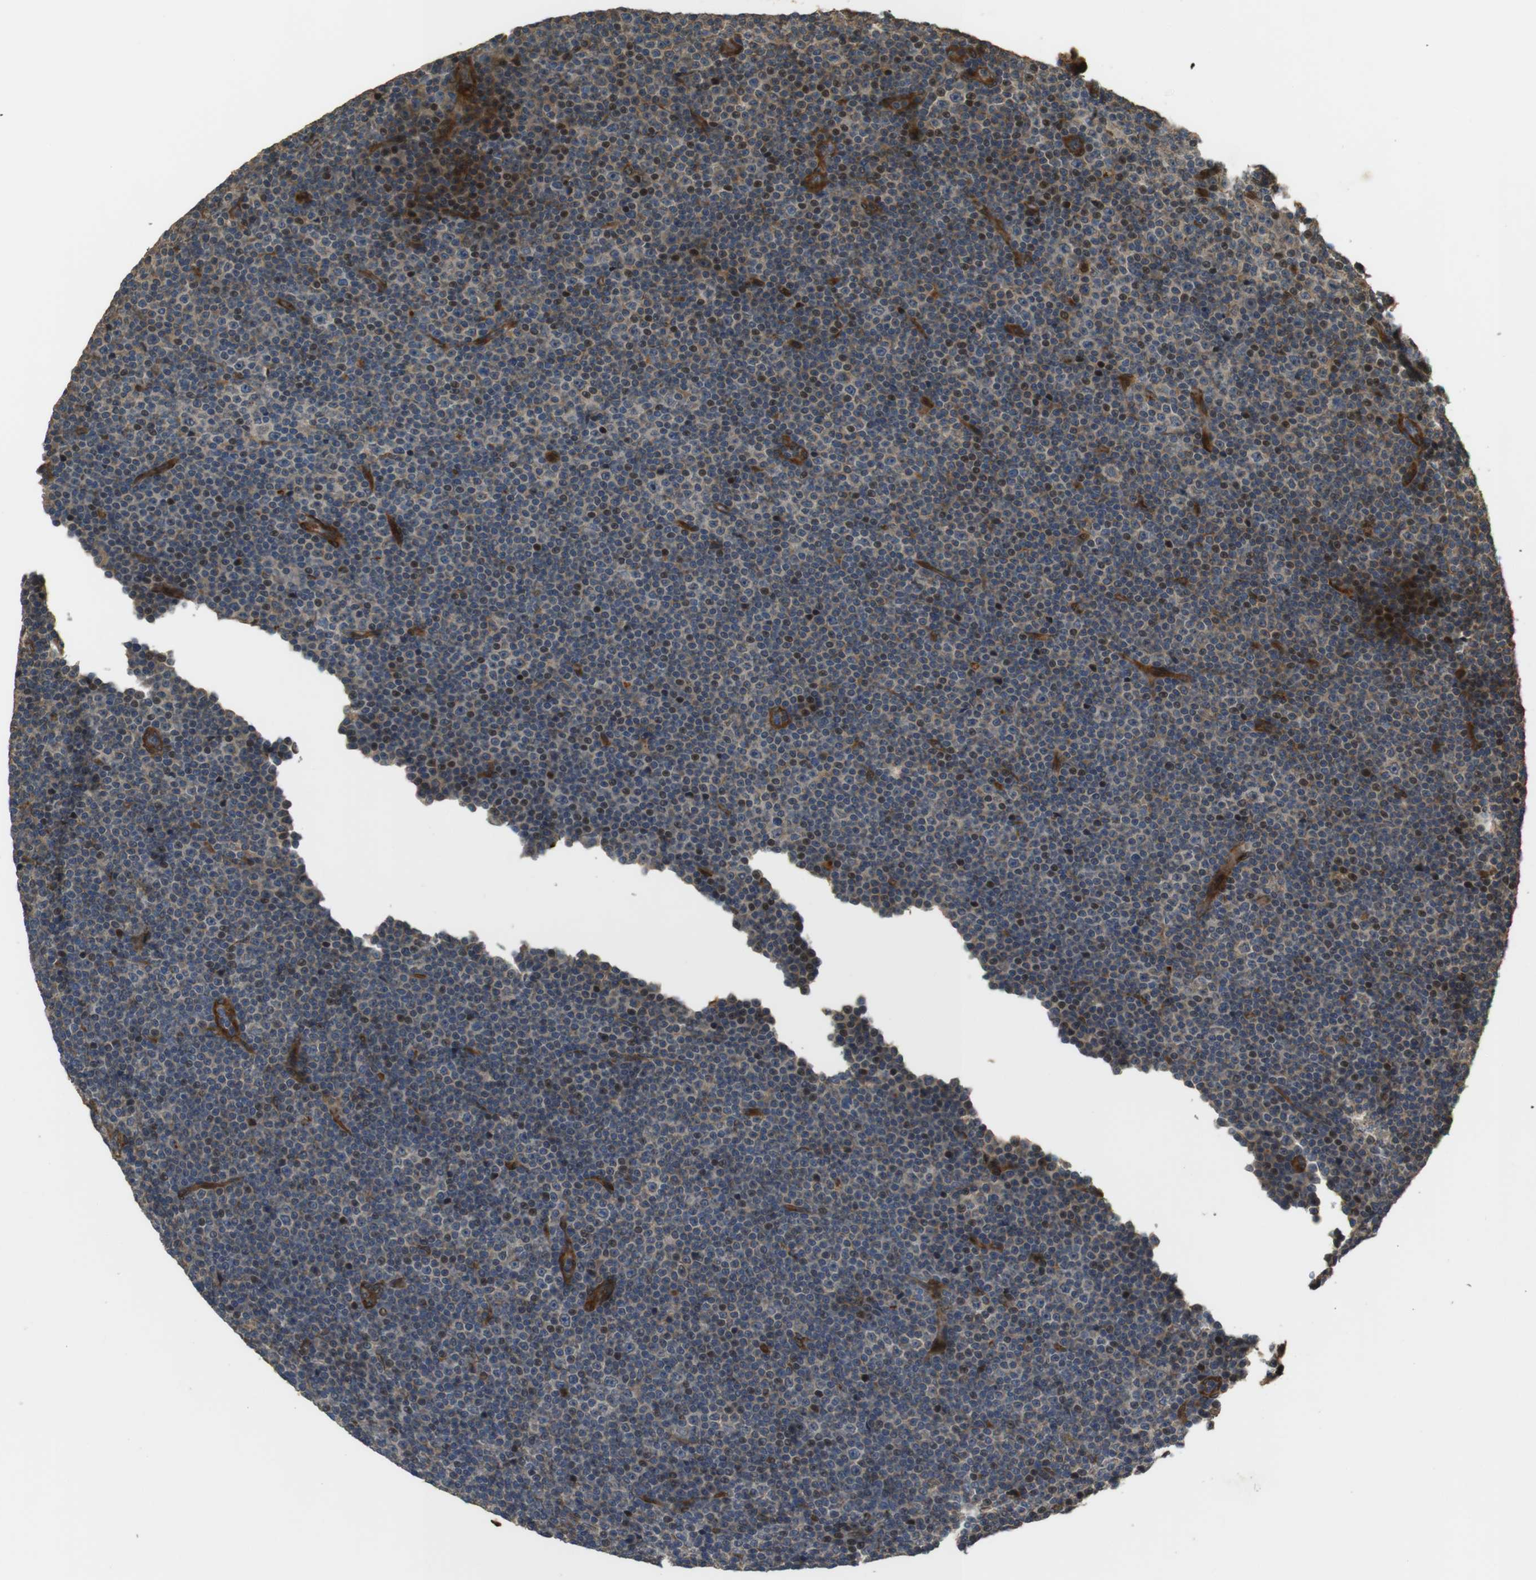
{"staining": {"intensity": "moderate", "quantity": "<25%", "location": "cytoplasmic/membranous"}, "tissue": "lymphoma", "cell_type": "Tumor cells", "image_type": "cancer", "snomed": [{"axis": "morphology", "description": "Malignant lymphoma, non-Hodgkin's type, Low grade"}, {"axis": "topography", "description": "Lymph node"}], "caption": "The immunohistochemical stain highlights moderate cytoplasmic/membranous positivity in tumor cells of lymphoma tissue.", "gene": "MSRB3", "patient": {"sex": "female", "age": 67}}